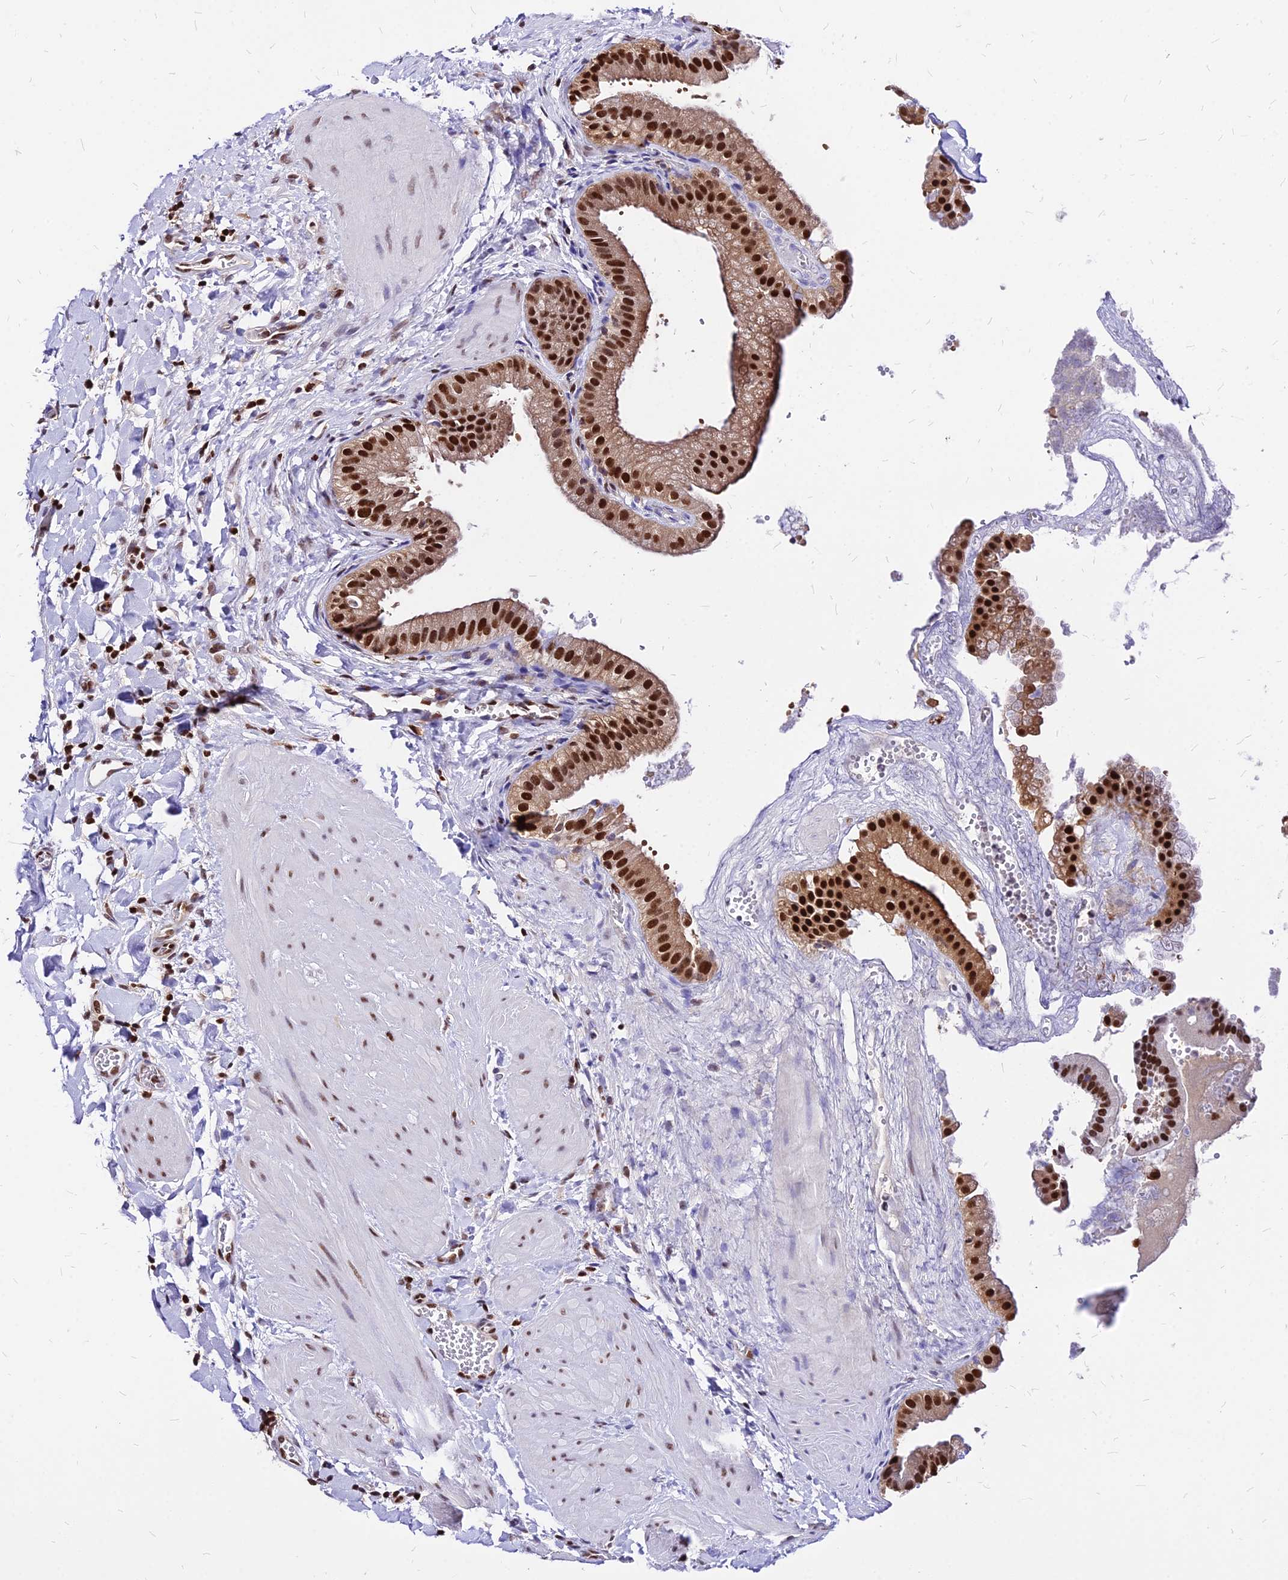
{"staining": {"intensity": "strong", "quantity": ">75%", "location": "nuclear"}, "tissue": "gallbladder", "cell_type": "Glandular cells", "image_type": "normal", "snomed": [{"axis": "morphology", "description": "Normal tissue, NOS"}, {"axis": "topography", "description": "Gallbladder"}], "caption": "Immunohistochemical staining of normal human gallbladder shows >75% levels of strong nuclear protein expression in about >75% of glandular cells. (DAB IHC with brightfield microscopy, high magnification).", "gene": "PAXX", "patient": {"sex": "male", "age": 55}}